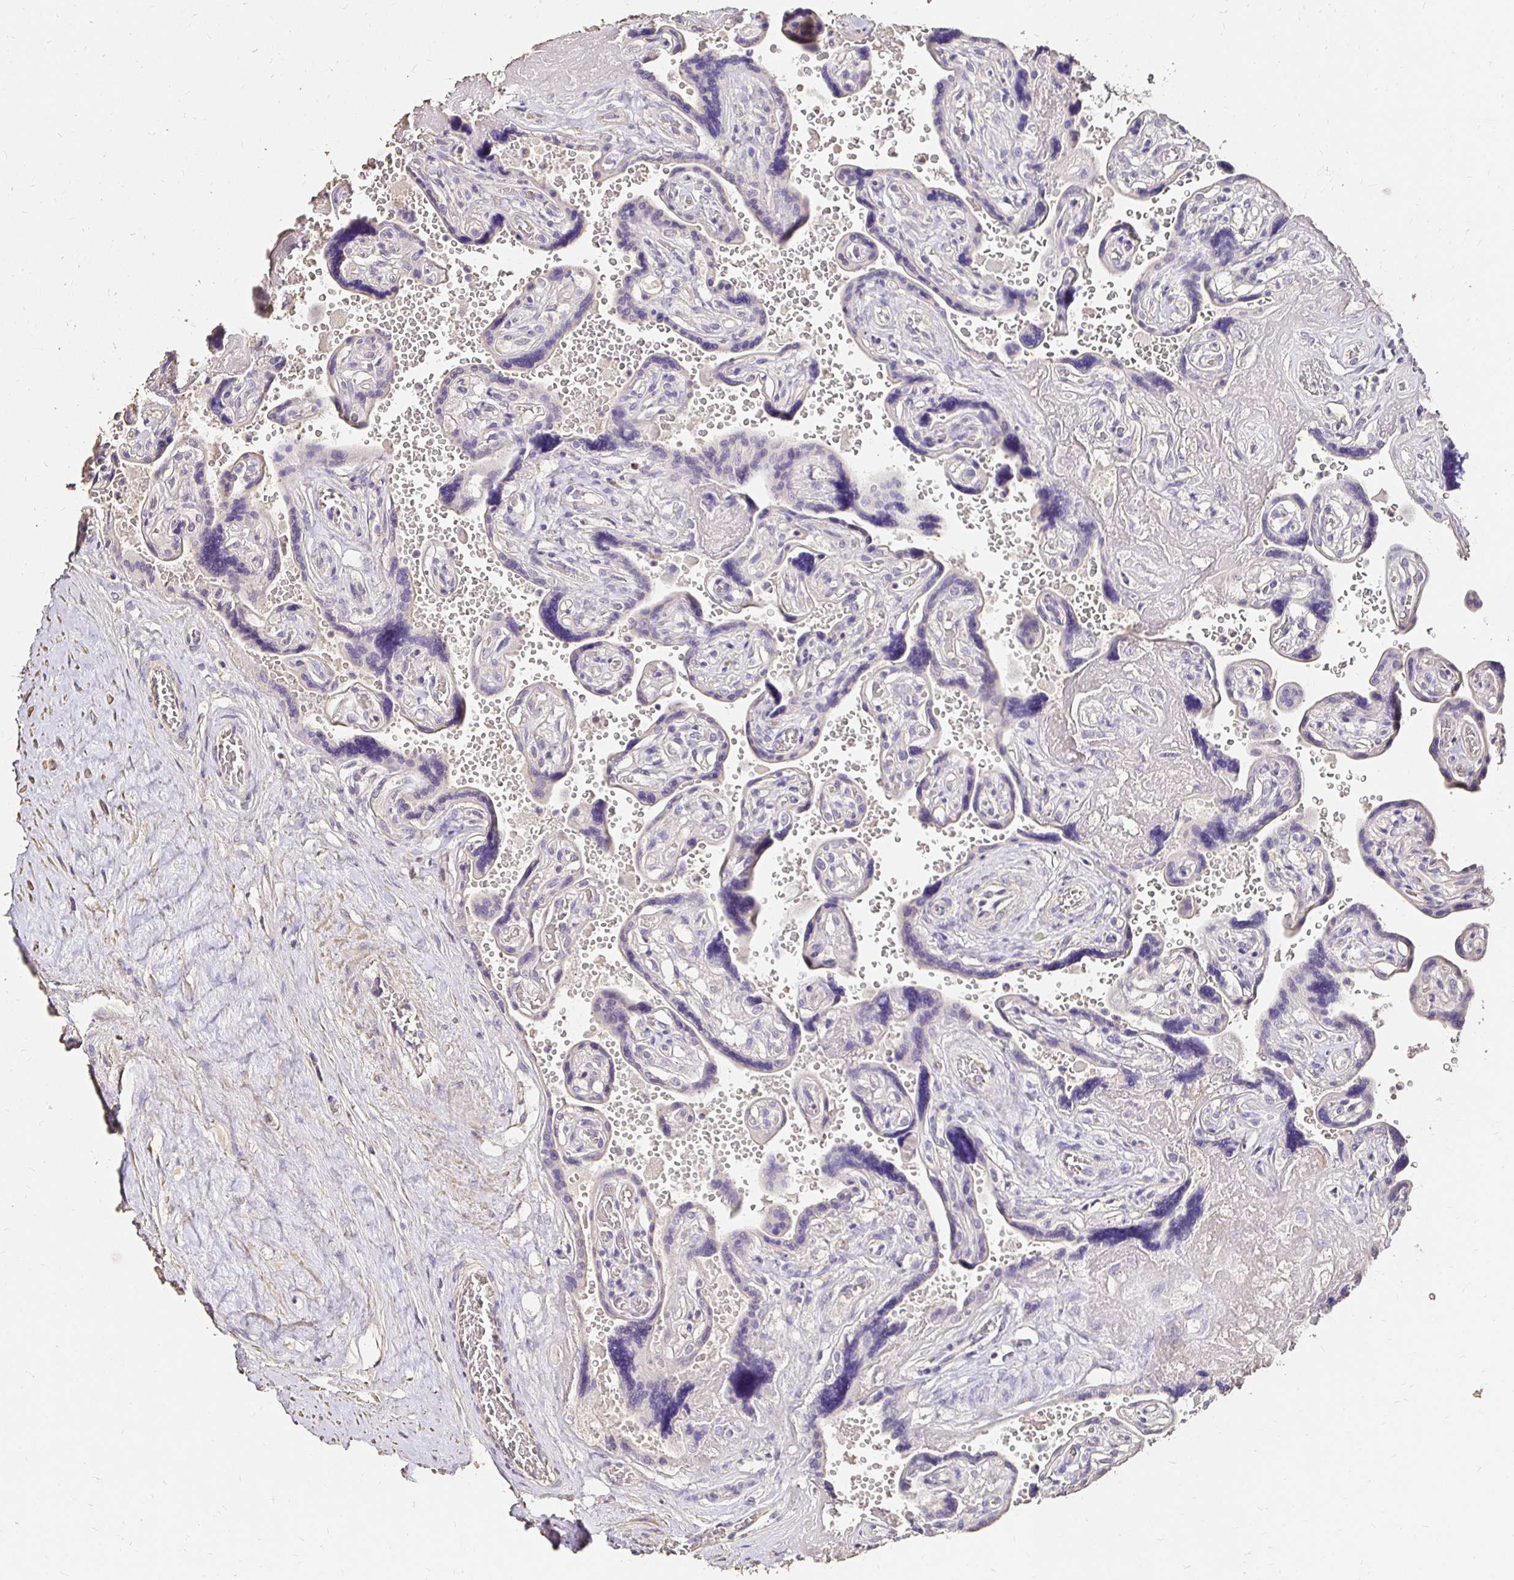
{"staining": {"intensity": "negative", "quantity": "none", "location": "none"}, "tissue": "placenta", "cell_type": "Decidual cells", "image_type": "normal", "snomed": [{"axis": "morphology", "description": "Normal tissue, NOS"}, {"axis": "topography", "description": "Placenta"}], "caption": "IHC image of benign placenta: human placenta stained with DAB (3,3'-diaminobenzidine) demonstrates no significant protein staining in decidual cells.", "gene": "UGT1A6", "patient": {"sex": "female", "age": 32}}